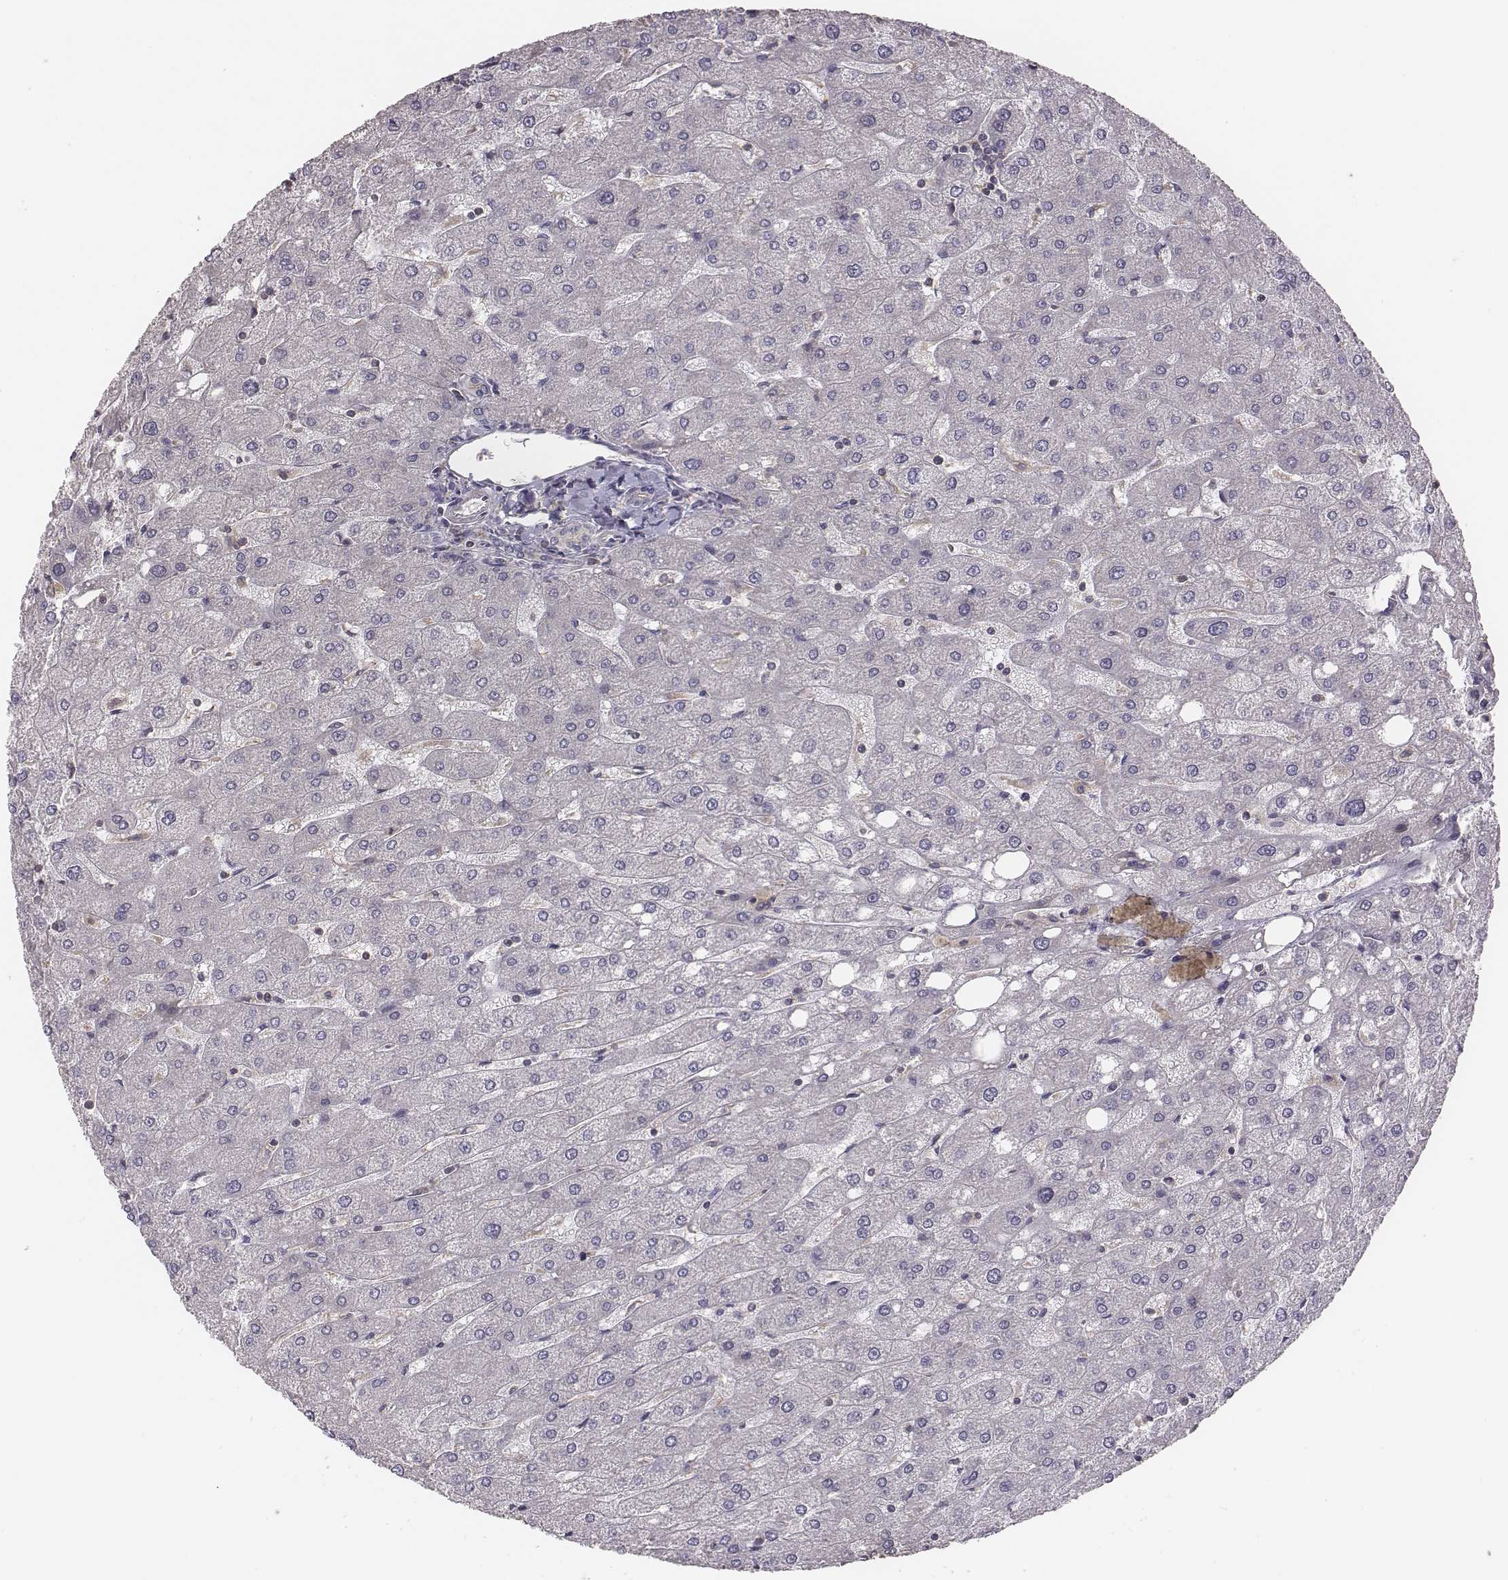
{"staining": {"intensity": "negative", "quantity": "none", "location": "none"}, "tissue": "liver", "cell_type": "Cholangiocytes", "image_type": "normal", "snomed": [{"axis": "morphology", "description": "Normal tissue, NOS"}, {"axis": "topography", "description": "Liver"}], "caption": "IHC photomicrograph of benign liver: human liver stained with DAB shows no significant protein staining in cholangiocytes. (Immunohistochemistry, brightfield microscopy, high magnification).", "gene": "CAD", "patient": {"sex": "male", "age": 67}}